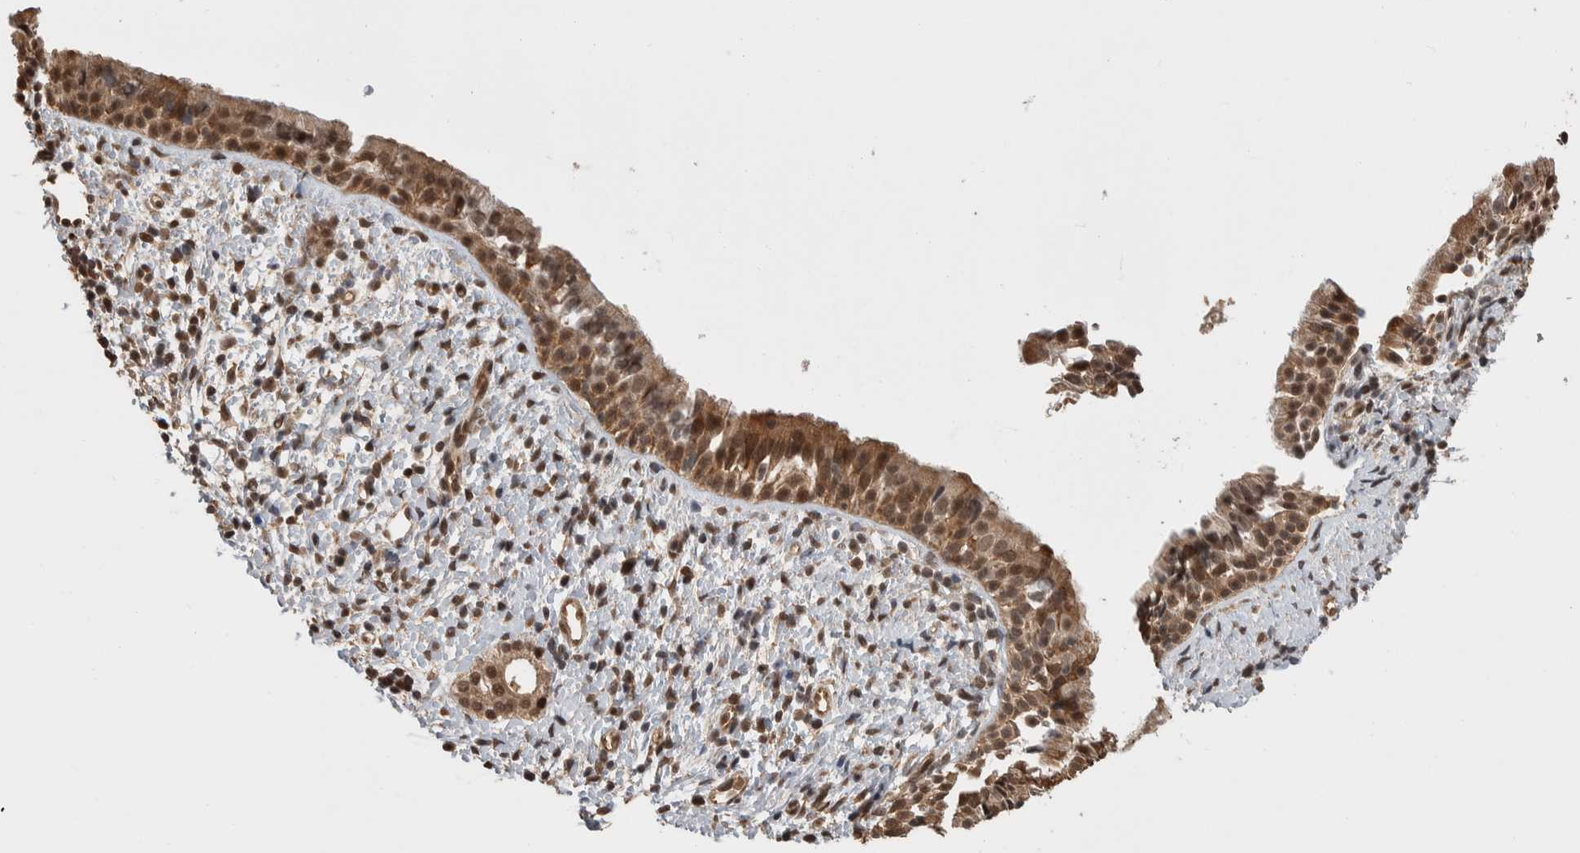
{"staining": {"intensity": "moderate", "quantity": ">75%", "location": "cytoplasmic/membranous,nuclear"}, "tissue": "nasopharynx", "cell_type": "Respiratory epithelial cells", "image_type": "normal", "snomed": [{"axis": "morphology", "description": "Normal tissue, NOS"}, {"axis": "topography", "description": "Nasopharynx"}], "caption": "This image displays IHC staining of normal human nasopharynx, with medium moderate cytoplasmic/membranous,nuclear positivity in approximately >75% of respiratory epithelial cells.", "gene": "ZNF592", "patient": {"sex": "male", "age": 22}}